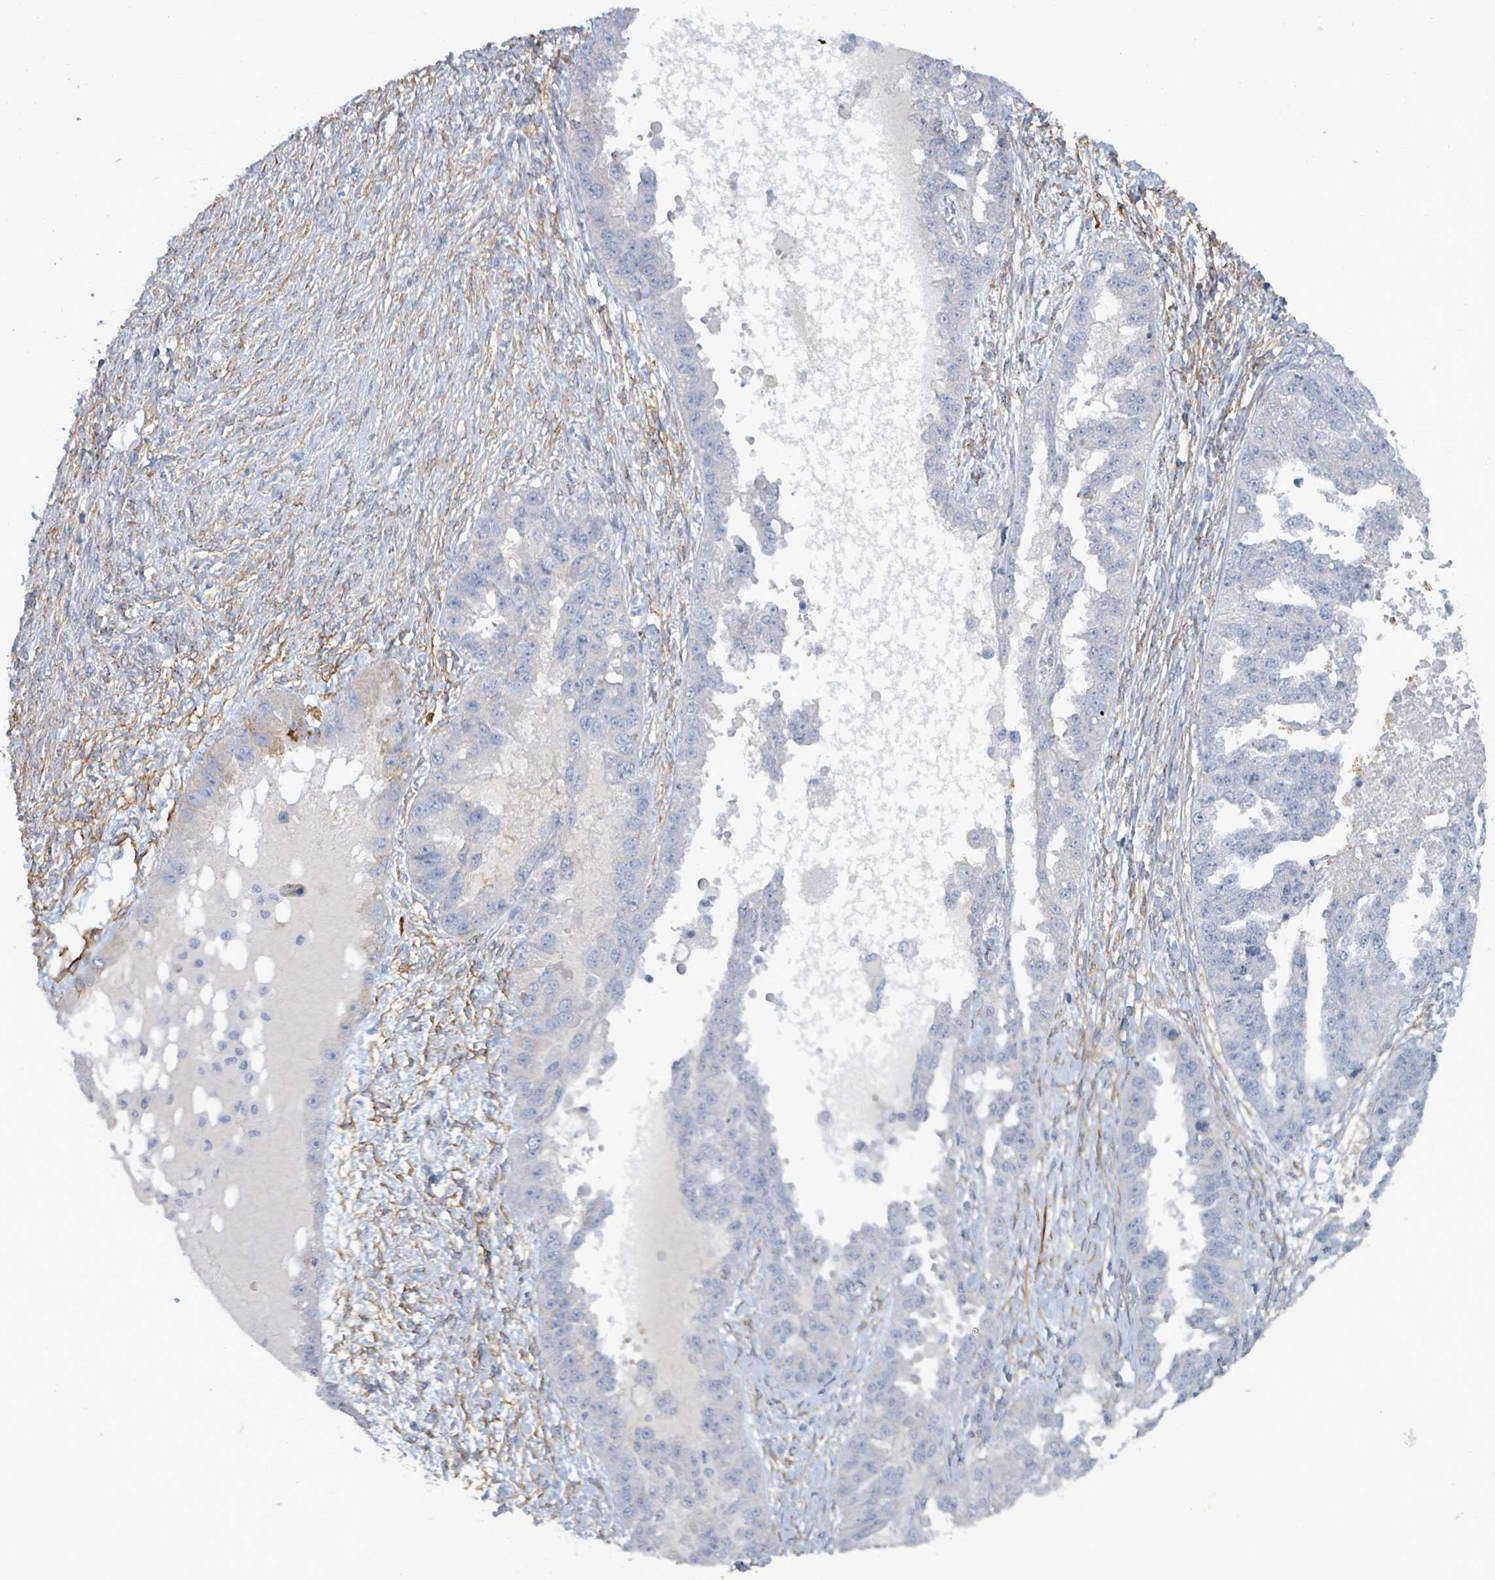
{"staining": {"intensity": "negative", "quantity": "none", "location": "none"}, "tissue": "ovarian cancer", "cell_type": "Tumor cells", "image_type": "cancer", "snomed": [{"axis": "morphology", "description": "Cystadenocarcinoma, serous, NOS"}, {"axis": "topography", "description": "Ovary"}], "caption": "Serous cystadenocarcinoma (ovarian) was stained to show a protein in brown. There is no significant positivity in tumor cells.", "gene": "DMRTC1B", "patient": {"sex": "female", "age": 58}}